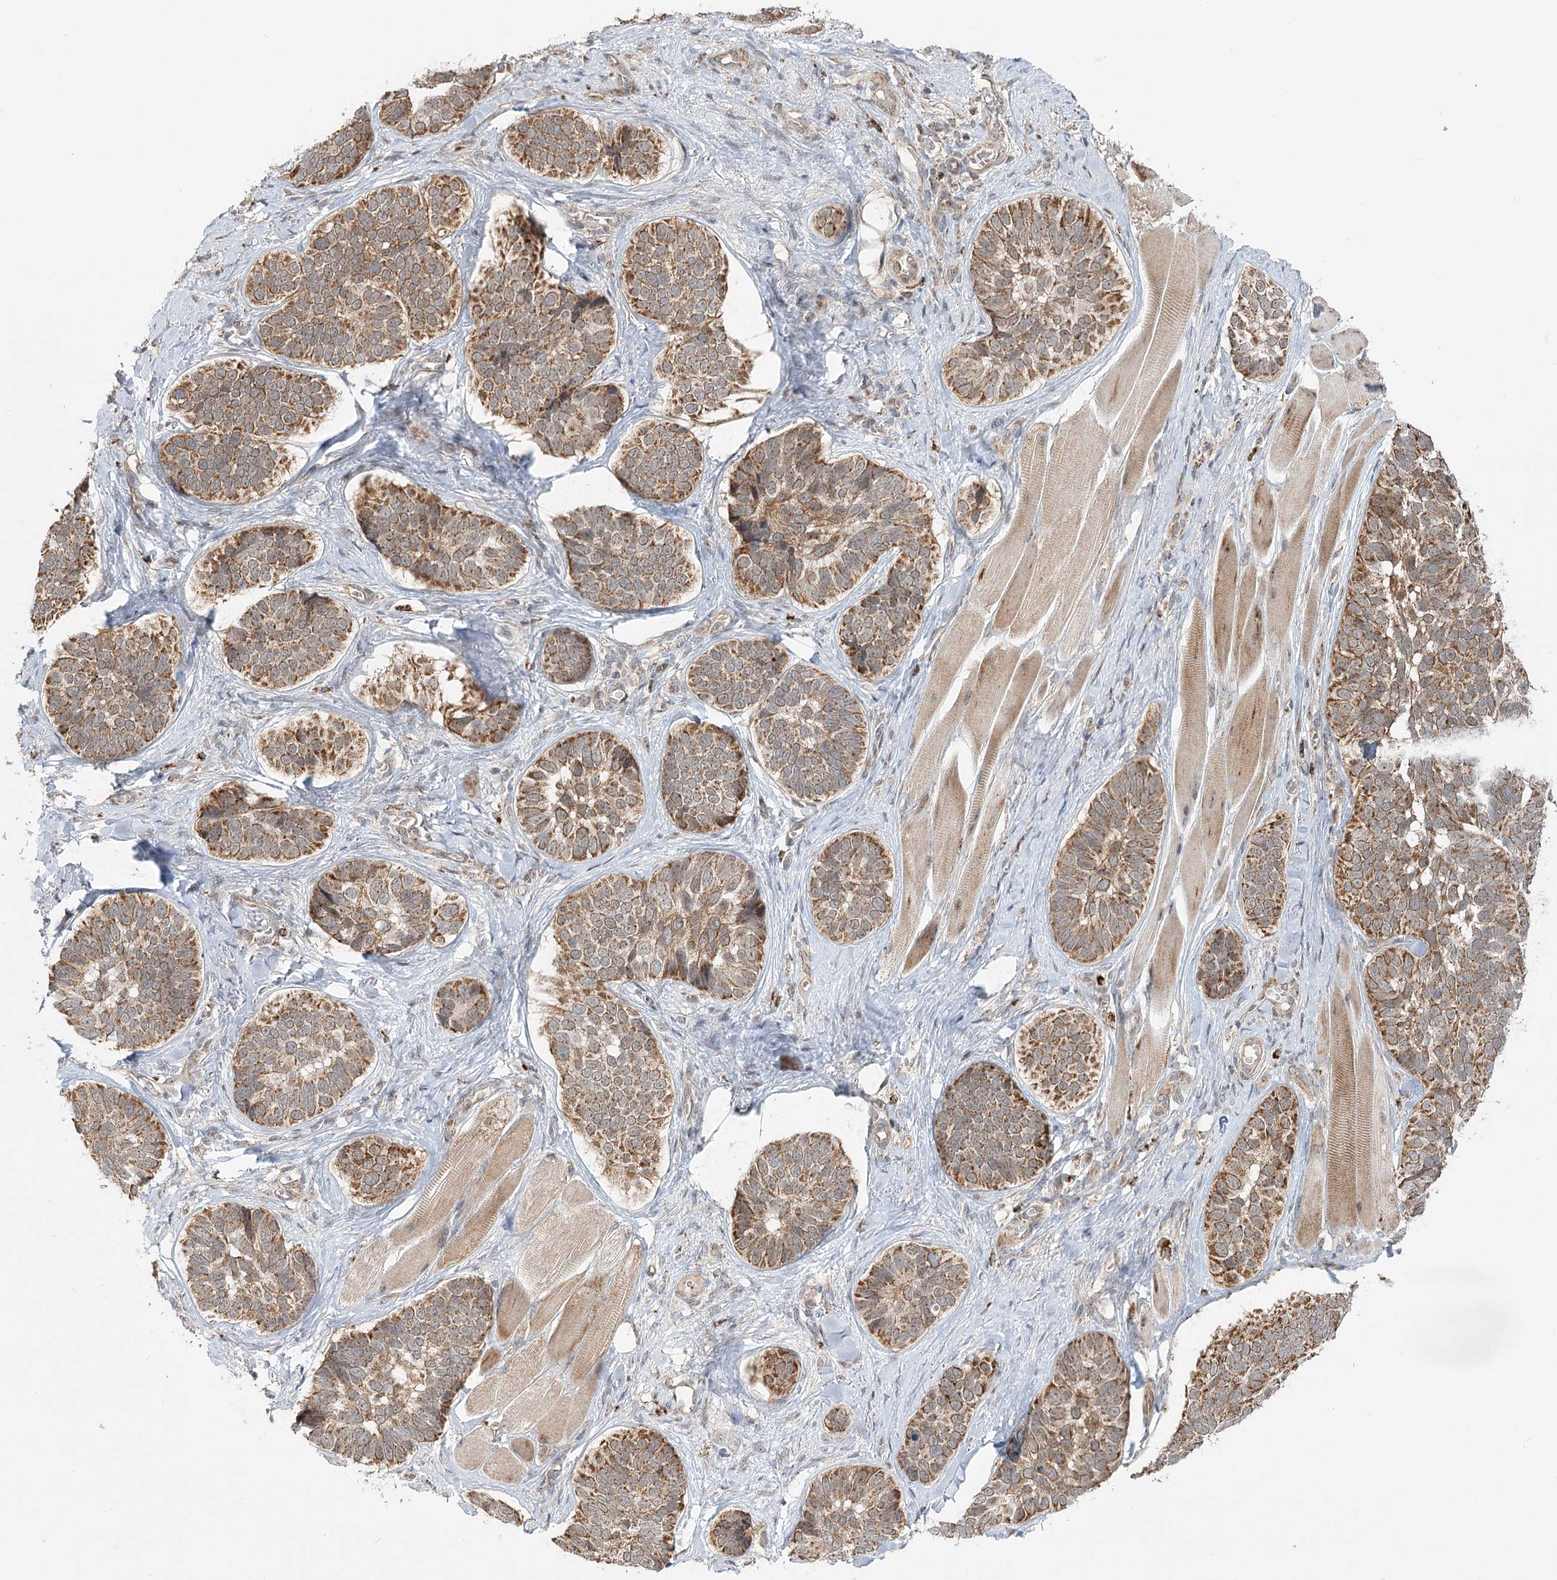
{"staining": {"intensity": "moderate", "quantity": ">75%", "location": "cytoplasmic/membranous"}, "tissue": "skin cancer", "cell_type": "Tumor cells", "image_type": "cancer", "snomed": [{"axis": "morphology", "description": "Basal cell carcinoma"}, {"axis": "topography", "description": "Skin"}], "caption": "A histopathology image showing moderate cytoplasmic/membranous expression in approximately >75% of tumor cells in basal cell carcinoma (skin), as visualized by brown immunohistochemical staining.", "gene": "RTN4IP1", "patient": {"sex": "male", "age": 62}}